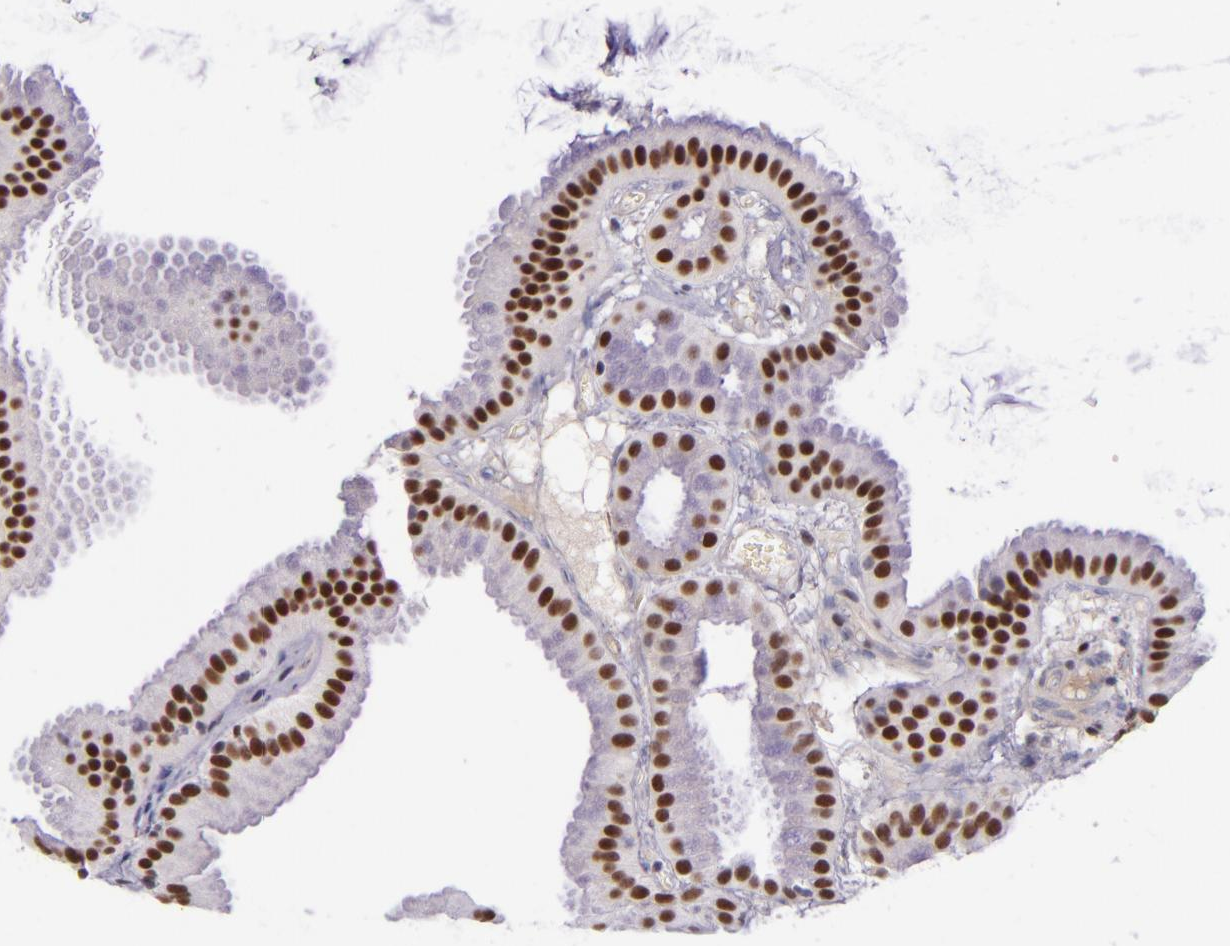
{"staining": {"intensity": "strong", "quantity": ">75%", "location": "nuclear"}, "tissue": "gallbladder", "cell_type": "Glandular cells", "image_type": "normal", "snomed": [{"axis": "morphology", "description": "Normal tissue, NOS"}, {"axis": "topography", "description": "Gallbladder"}], "caption": "Glandular cells reveal high levels of strong nuclear positivity in about >75% of cells in unremarkable gallbladder. The staining is performed using DAB (3,3'-diaminobenzidine) brown chromogen to label protein expression. The nuclei are counter-stained blue using hematoxylin.", "gene": "GPKOW", "patient": {"sex": "female", "age": 63}}